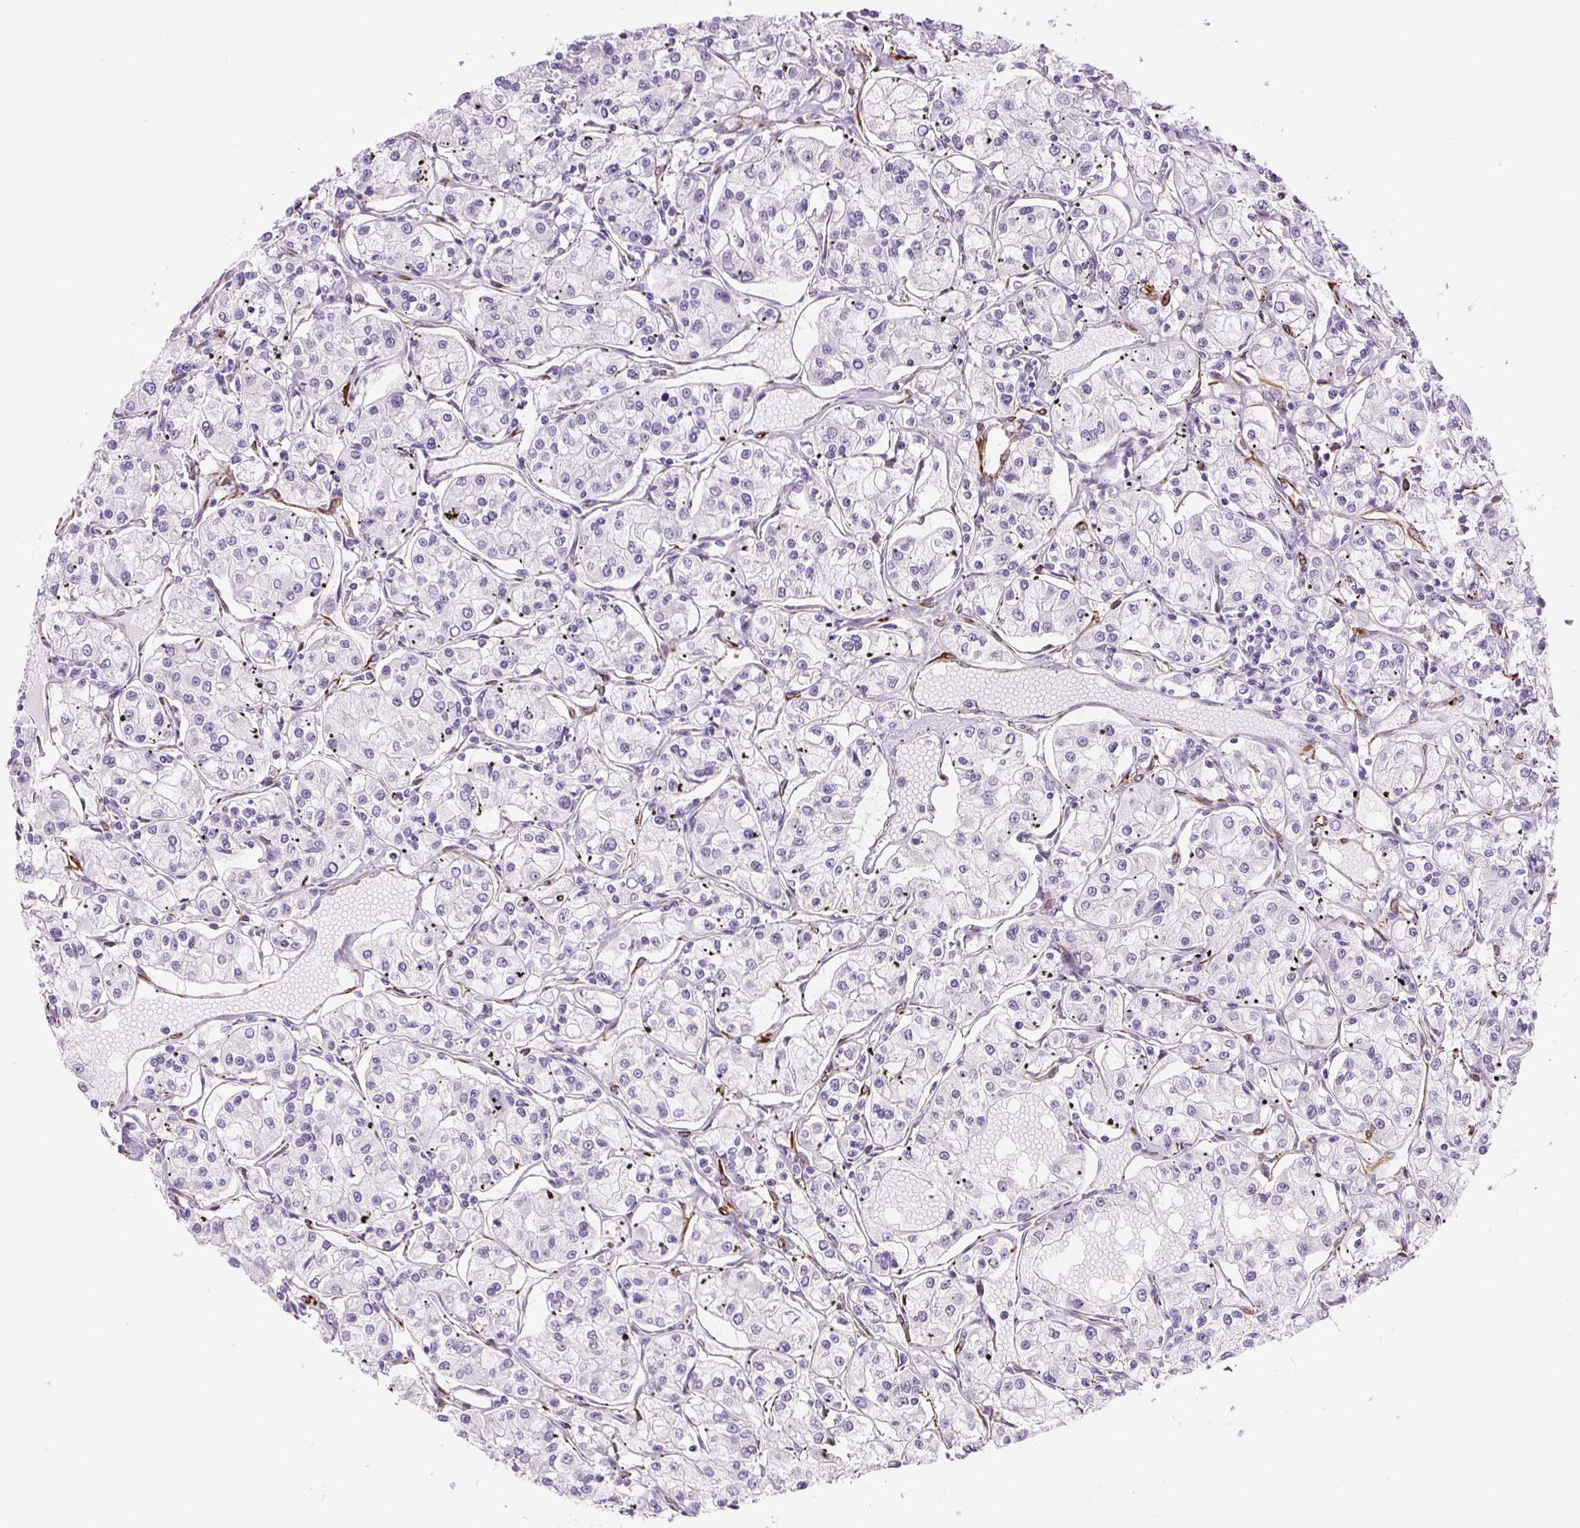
{"staining": {"intensity": "negative", "quantity": "none", "location": "none"}, "tissue": "renal cancer", "cell_type": "Tumor cells", "image_type": "cancer", "snomed": [{"axis": "morphology", "description": "Adenocarcinoma, NOS"}, {"axis": "topography", "description": "Kidney"}], "caption": "There is no significant staining in tumor cells of adenocarcinoma (renal).", "gene": "NES", "patient": {"sex": "female", "age": 59}}